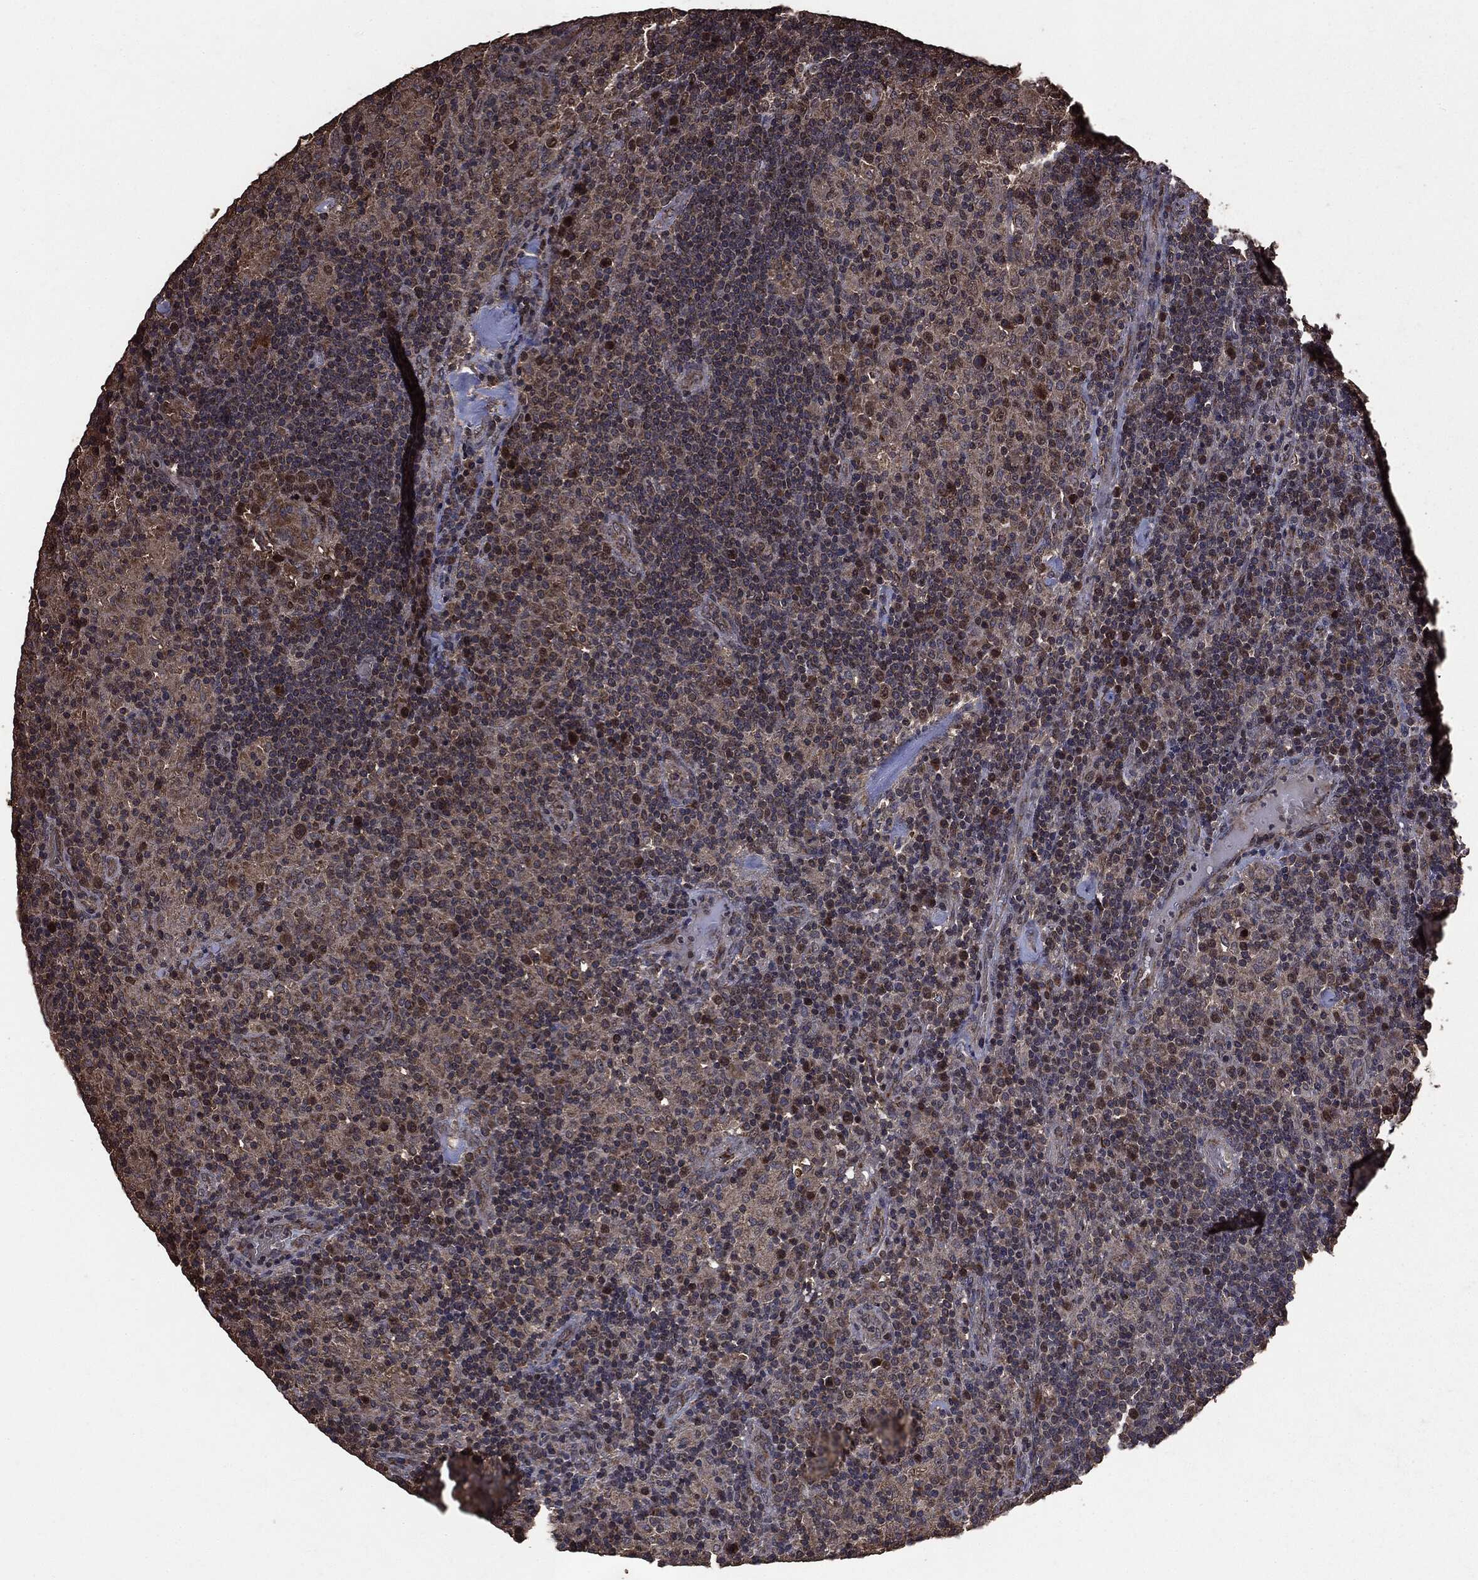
{"staining": {"intensity": "moderate", "quantity": "25%-75%", "location": "cytoplasmic/membranous,nuclear"}, "tissue": "lymphoma", "cell_type": "Tumor cells", "image_type": "cancer", "snomed": [{"axis": "morphology", "description": "Hodgkin's disease, NOS"}, {"axis": "topography", "description": "Lymph node"}], "caption": "A histopathology image of human Hodgkin's disease stained for a protein exhibits moderate cytoplasmic/membranous and nuclear brown staining in tumor cells.", "gene": "PPP6R2", "patient": {"sex": "male", "age": 70}}